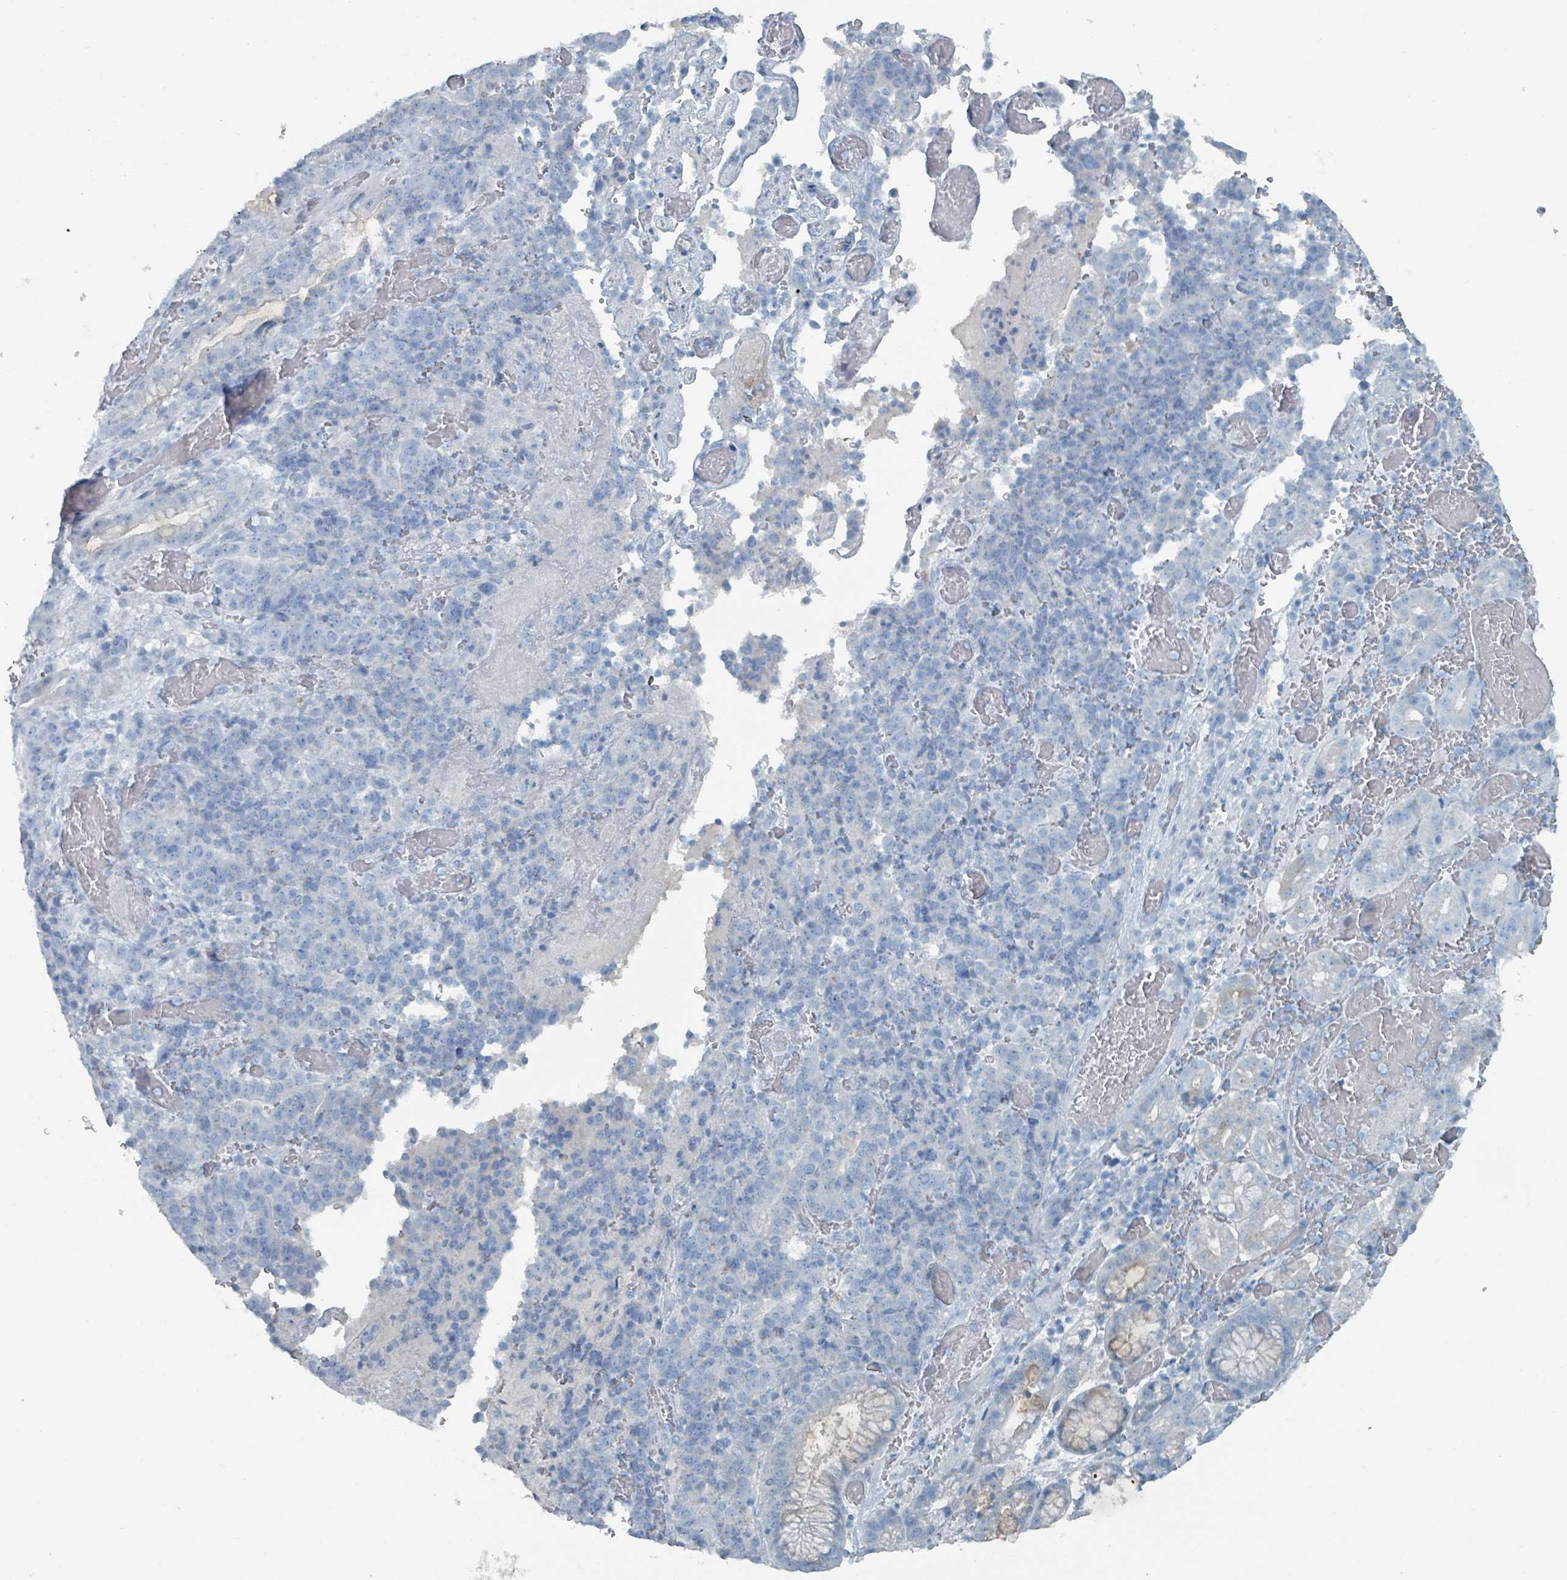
{"staining": {"intensity": "negative", "quantity": "none", "location": "none"}, "tissue": "stomach cancer", "cell_type": "Tumor cells", "image_type": "cancer", "snomed": [{"axis": "morphology", "description": "Adenocarcinoma, NOS"}, {"axis": "topography", "description": "Stomach"}], "caption": "Stomach cancer was stained to show a protein in brown. There is no significant positivity in tumor cells.", "gene": "GAMT", "patient": {"sex": "male", "age": 48}}